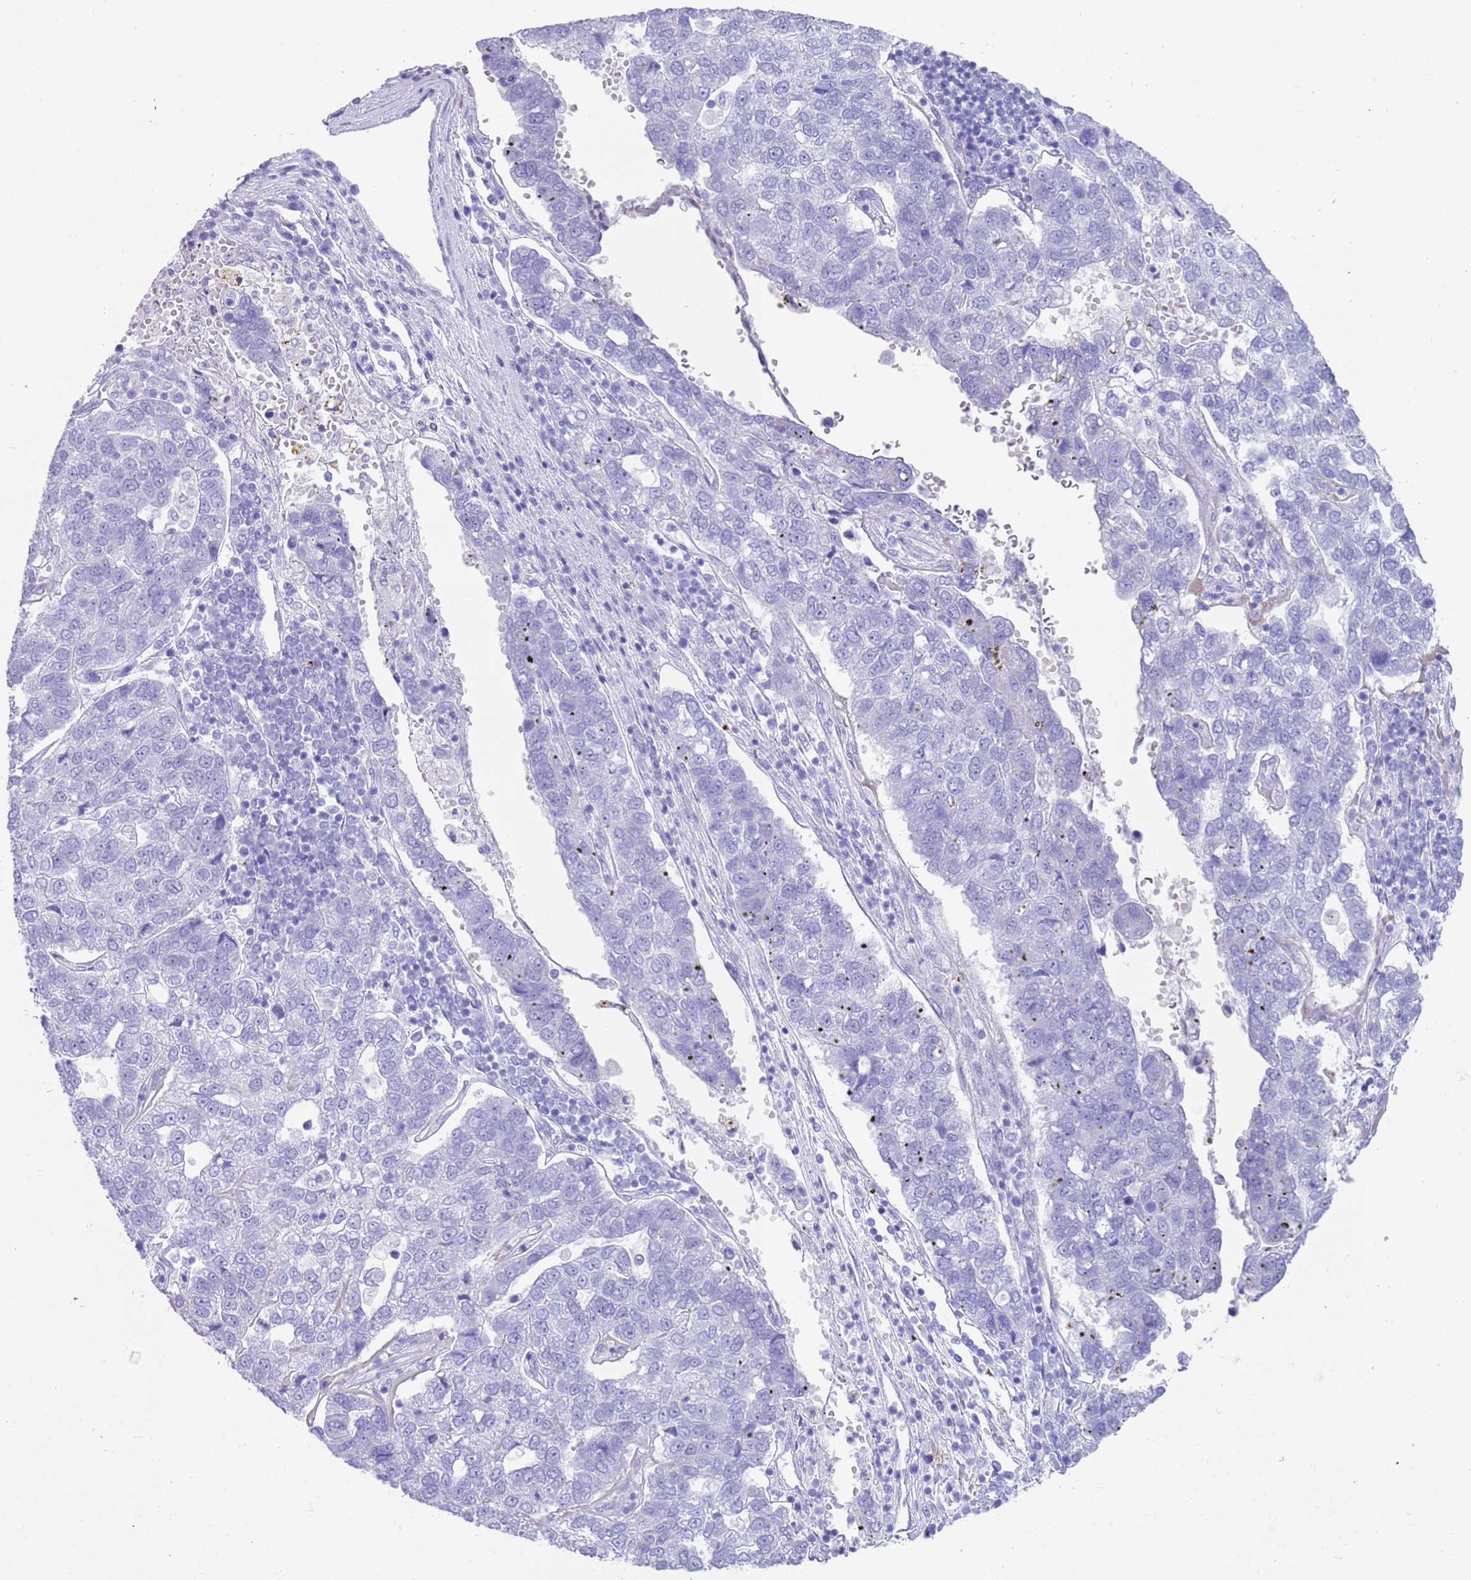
{"staining": {"intensity": "negative", "quantity": "none", "location": "none"}, "tissue": "pancreatic cancer", "cell_type": "Tumor cells", "image_type": "cancer", "snomed": [{"axis": "morphology", "description": "Adenocarcinoma, NOS"}, {"axis": "topography", "description": "Pancreas"}], "caption": "Pancreatic cancer (adenocarcinoma) was stained to show a protein in brown. There is no significant staining in tumor cells.", "gene": "CPXM2", "patient": {"sex": "female", "age": 61}}